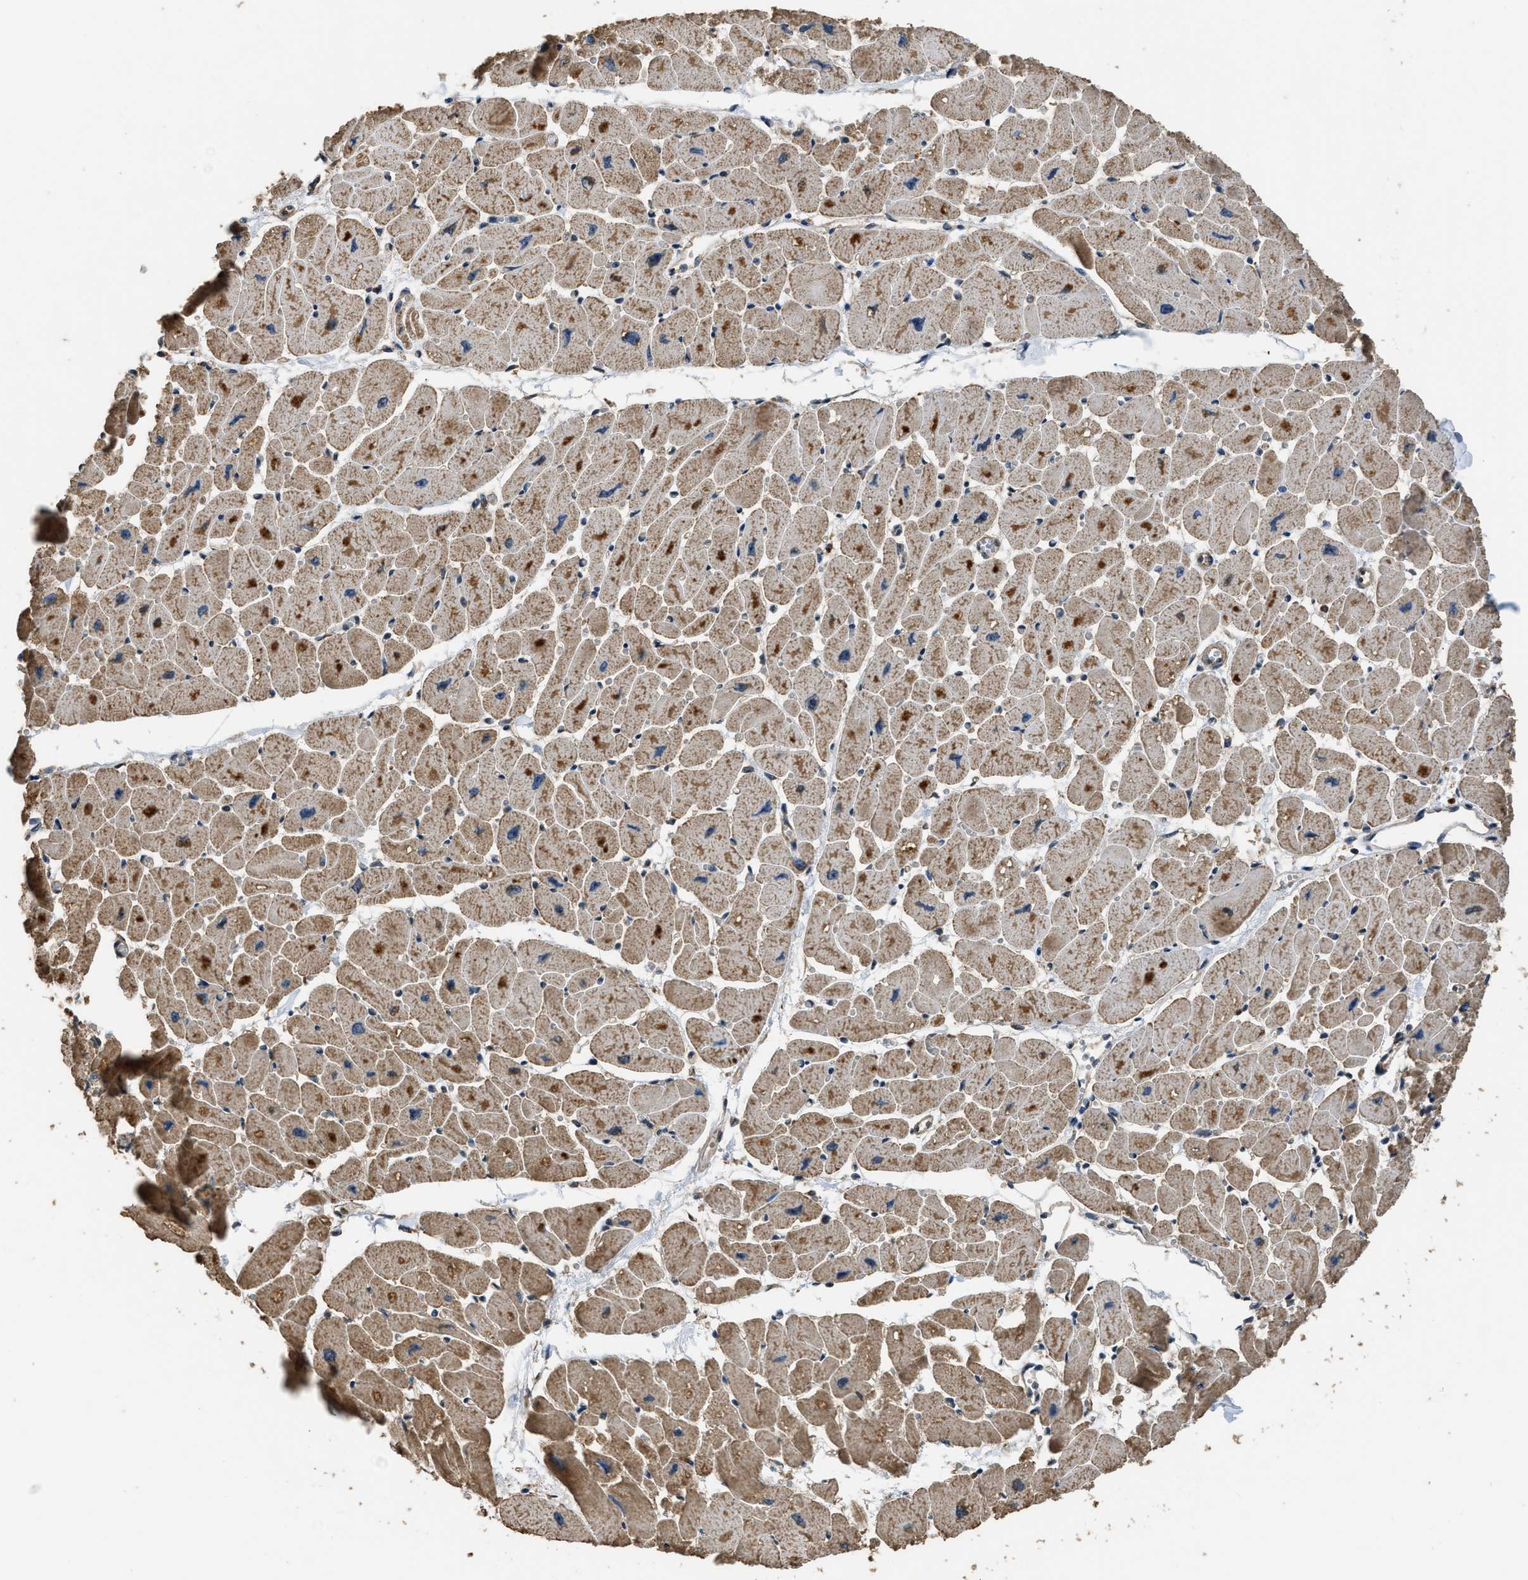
{"staining": {"intensity": "moderate", "quantity": ">75%", "location": "cytoplasmic/membranous"}, "tissue": "heart muscle", "cell_type": "Cardiomyocytes", "image_type": "normal", "snomed": [{"axis": "morphology", "description": "Normal tissue, NOS"}, {"axis": "topography", "description": "Heart"}], "caption": "High-magnification brightfield microscopy of normal heart muscle stained with DAB (3,3'-diaminobenzidine) (brown) and counterstained with hematoxylin (blue). cardiomyocytes exhibit moderate cytoplasmic/membranous staining is present in about>75% of cells. The protein of interest is stained brown, and the nuclei are stained in blue (DAB IHC with brightfield microscopy, high magnification).", "gene": "DENND6B", "patient": {"sex": "female", "age": 54}}